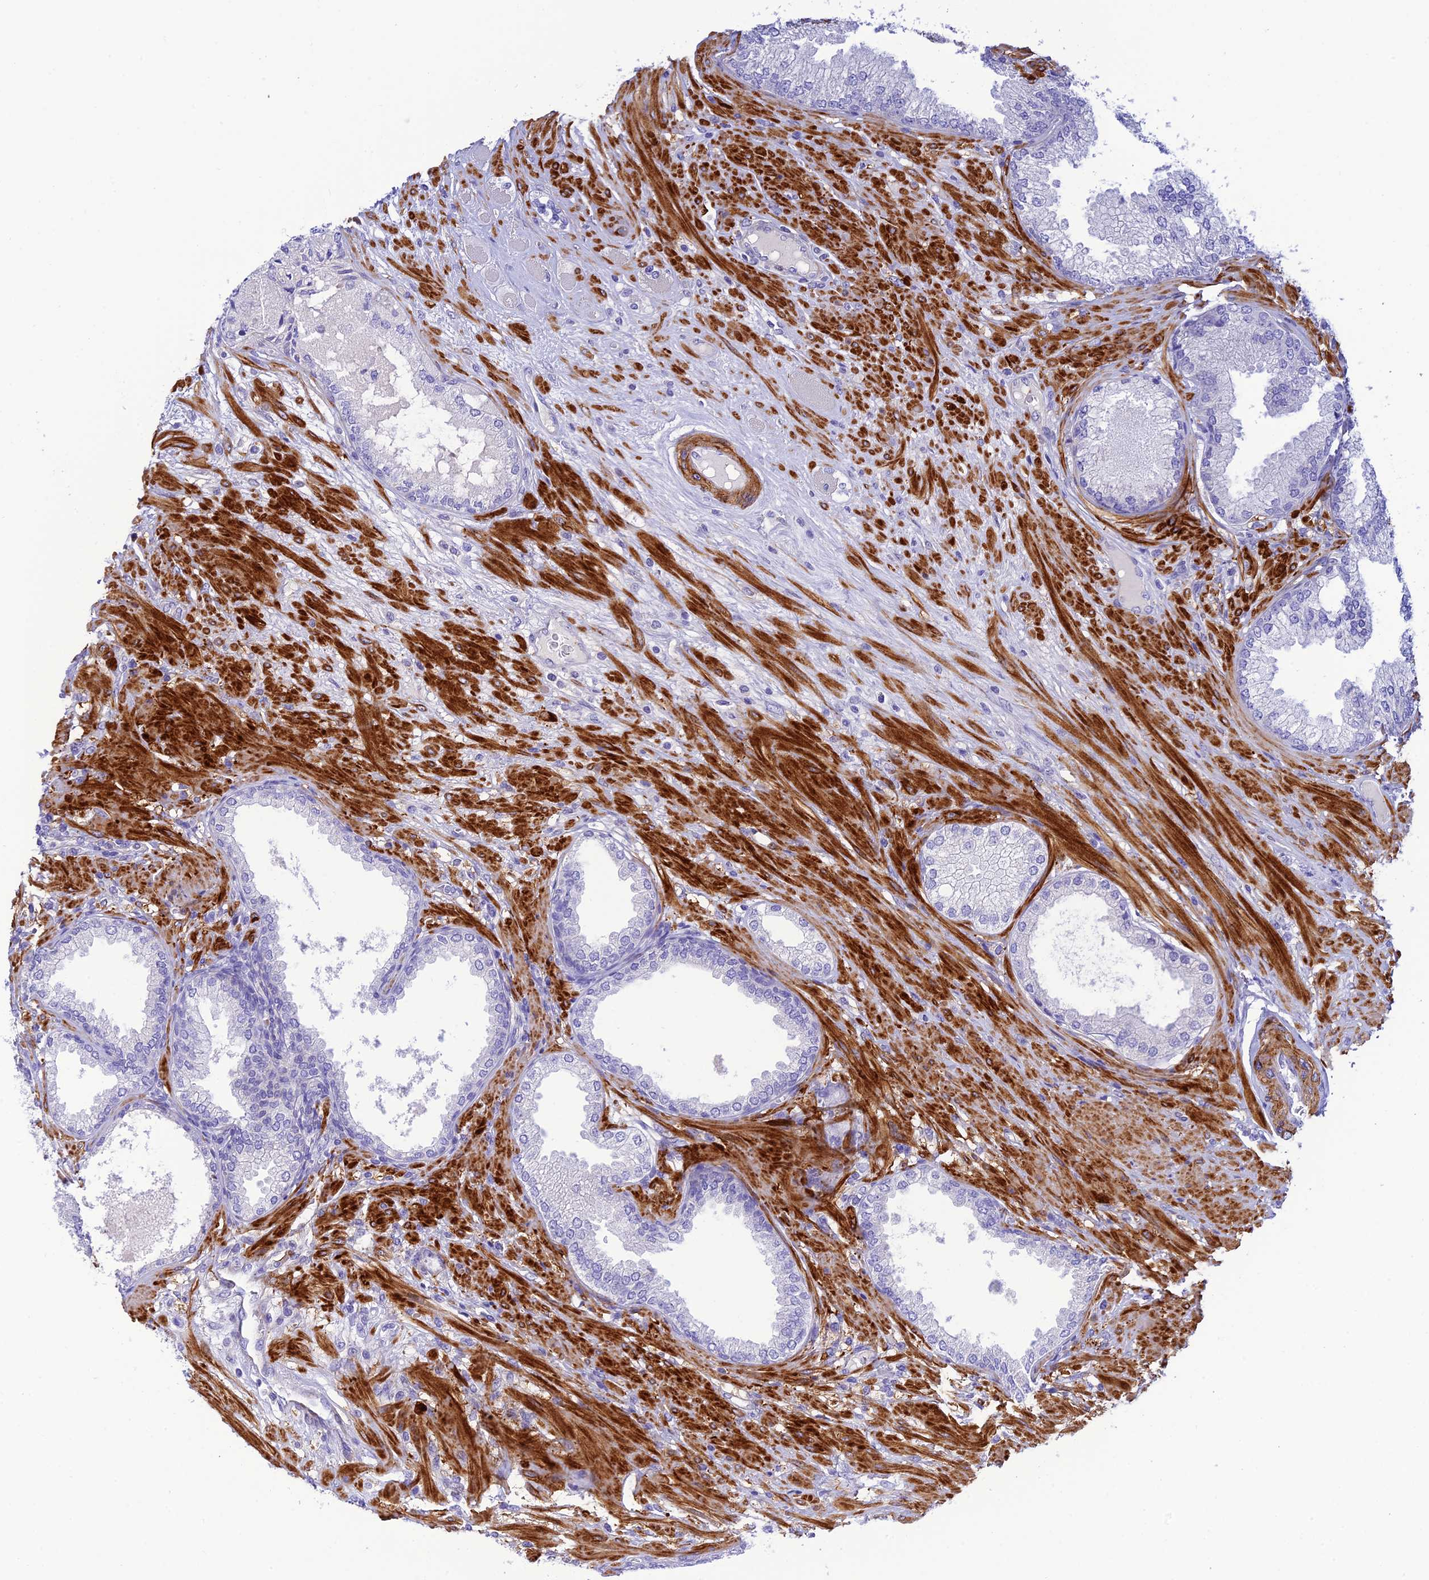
{"staining": {"intensity": "negative", "quantity": "none", "location": "none"}, "tissue": "prostate cancer", "cell_type": "Tumor cells", "image_type": "cancer", "snomed": [{"axis": "morphology", "description": "Adenocarcinoma, High grade"}, {"axis": "topography", "description": "Prostate"}], "caption": "Immunohistochemical staining of prostate cancer (adenocarcinoma (high-grade)) reveals no significant staining in tumor cells. (Brightfield microscopy of DAB (3,3'-diaminobenzidine) immunohistochemistry at high magnification).", "gene": "ZDHHC16", "patient": {"sex": "male", "age": 71}}